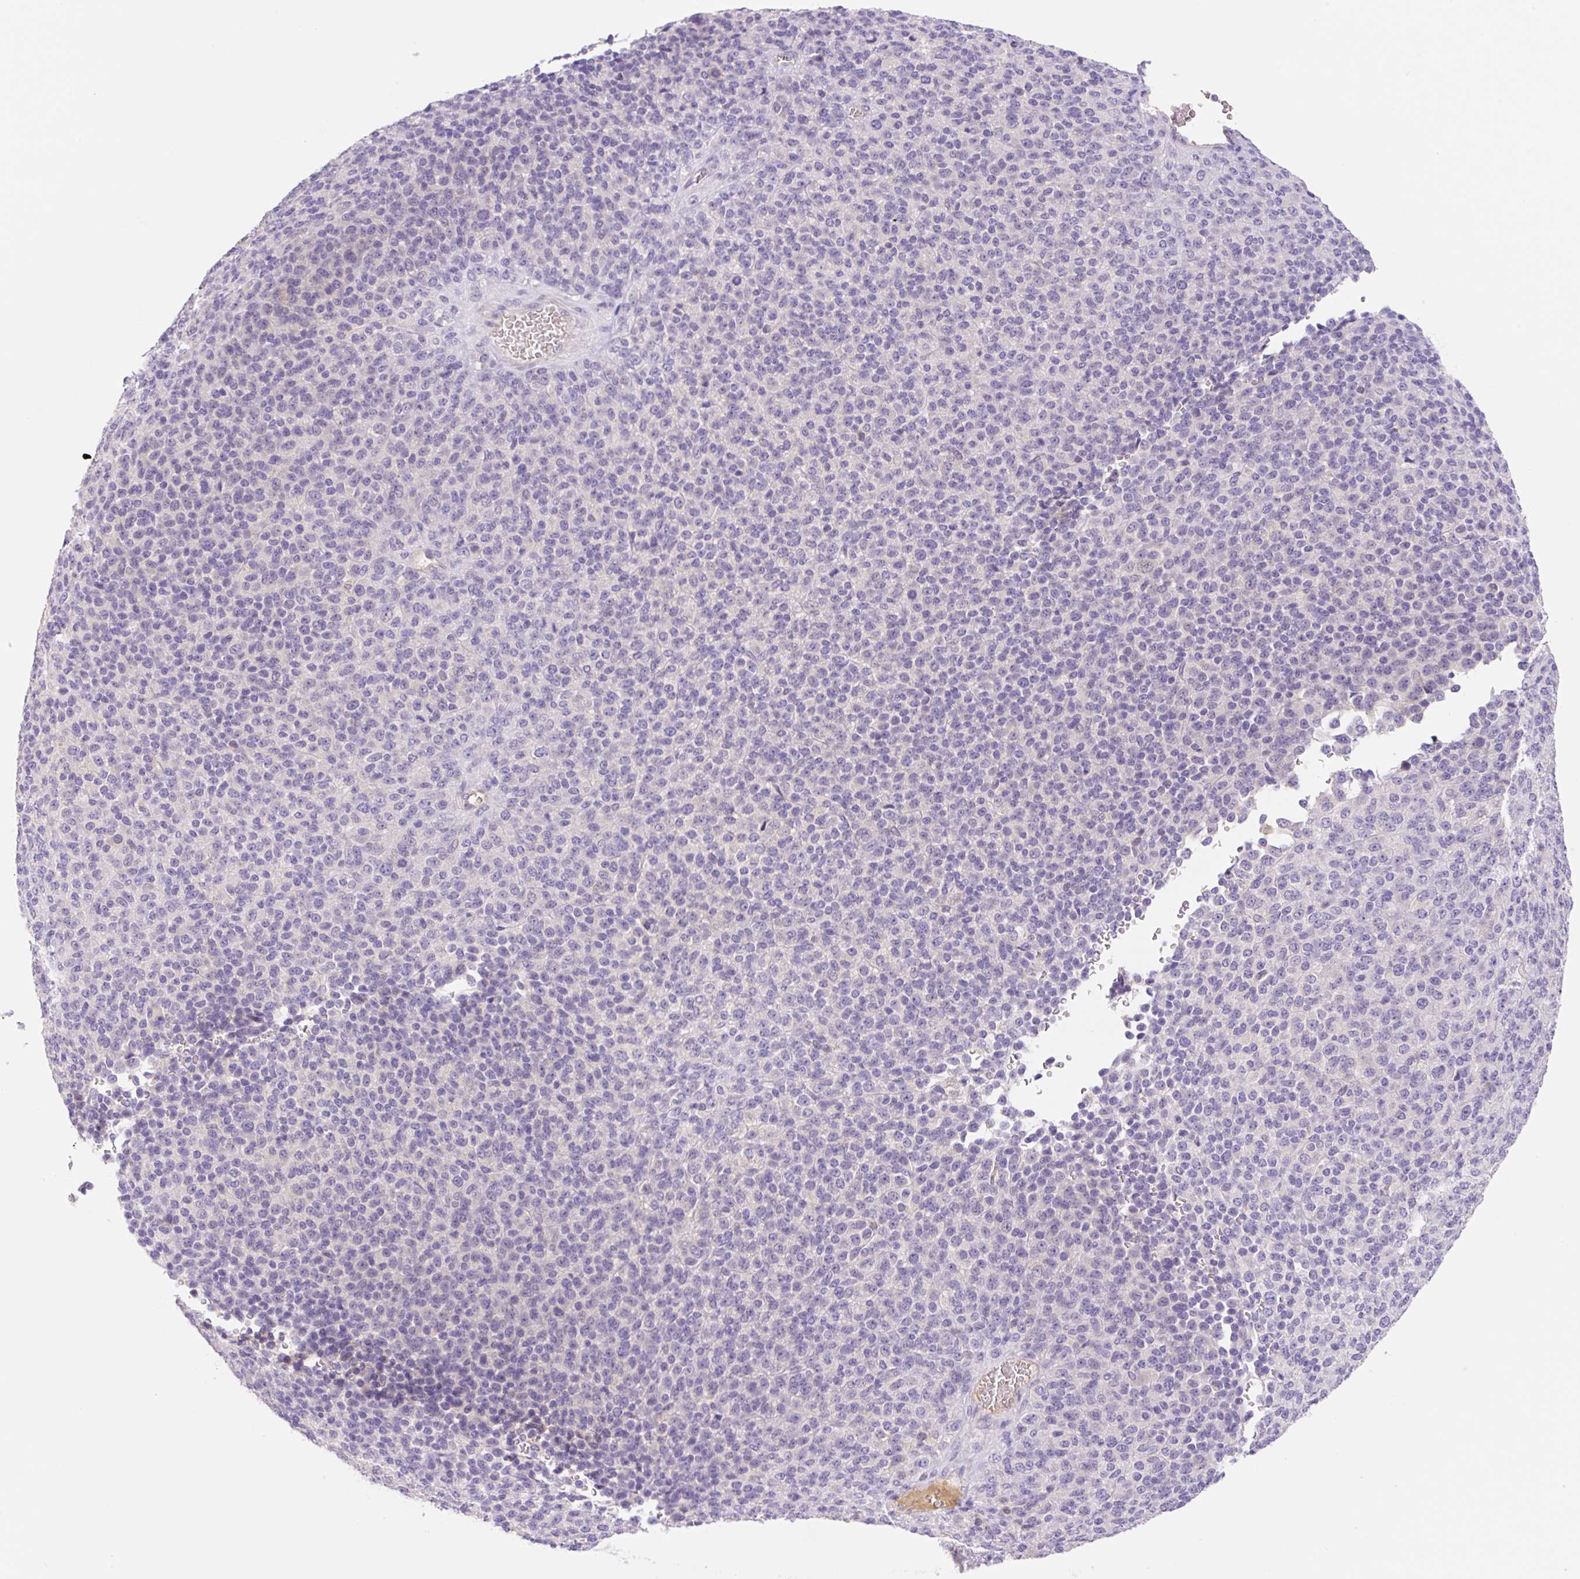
{"staining": {"intensity": "negative", "quantity": "none", "location": "none"}, "tissue": "melanoma", "cell_type": "Tumor cells", "image_type": "cancer", "snomed": [{"axis": "morphology", "description": "Malignant melanoma, Metastatic site"}, {"axis": "topography", "description": "Brain"}], "caption": "The IHC image has no significant positivity in tumor cells of malignant melanoma (metastatic site) tissue. (DAB IHC visualized using brightfield microscopy, high magnification).", "gene": "DENND5A", "patient": {"sex": "female", "age": 56}}